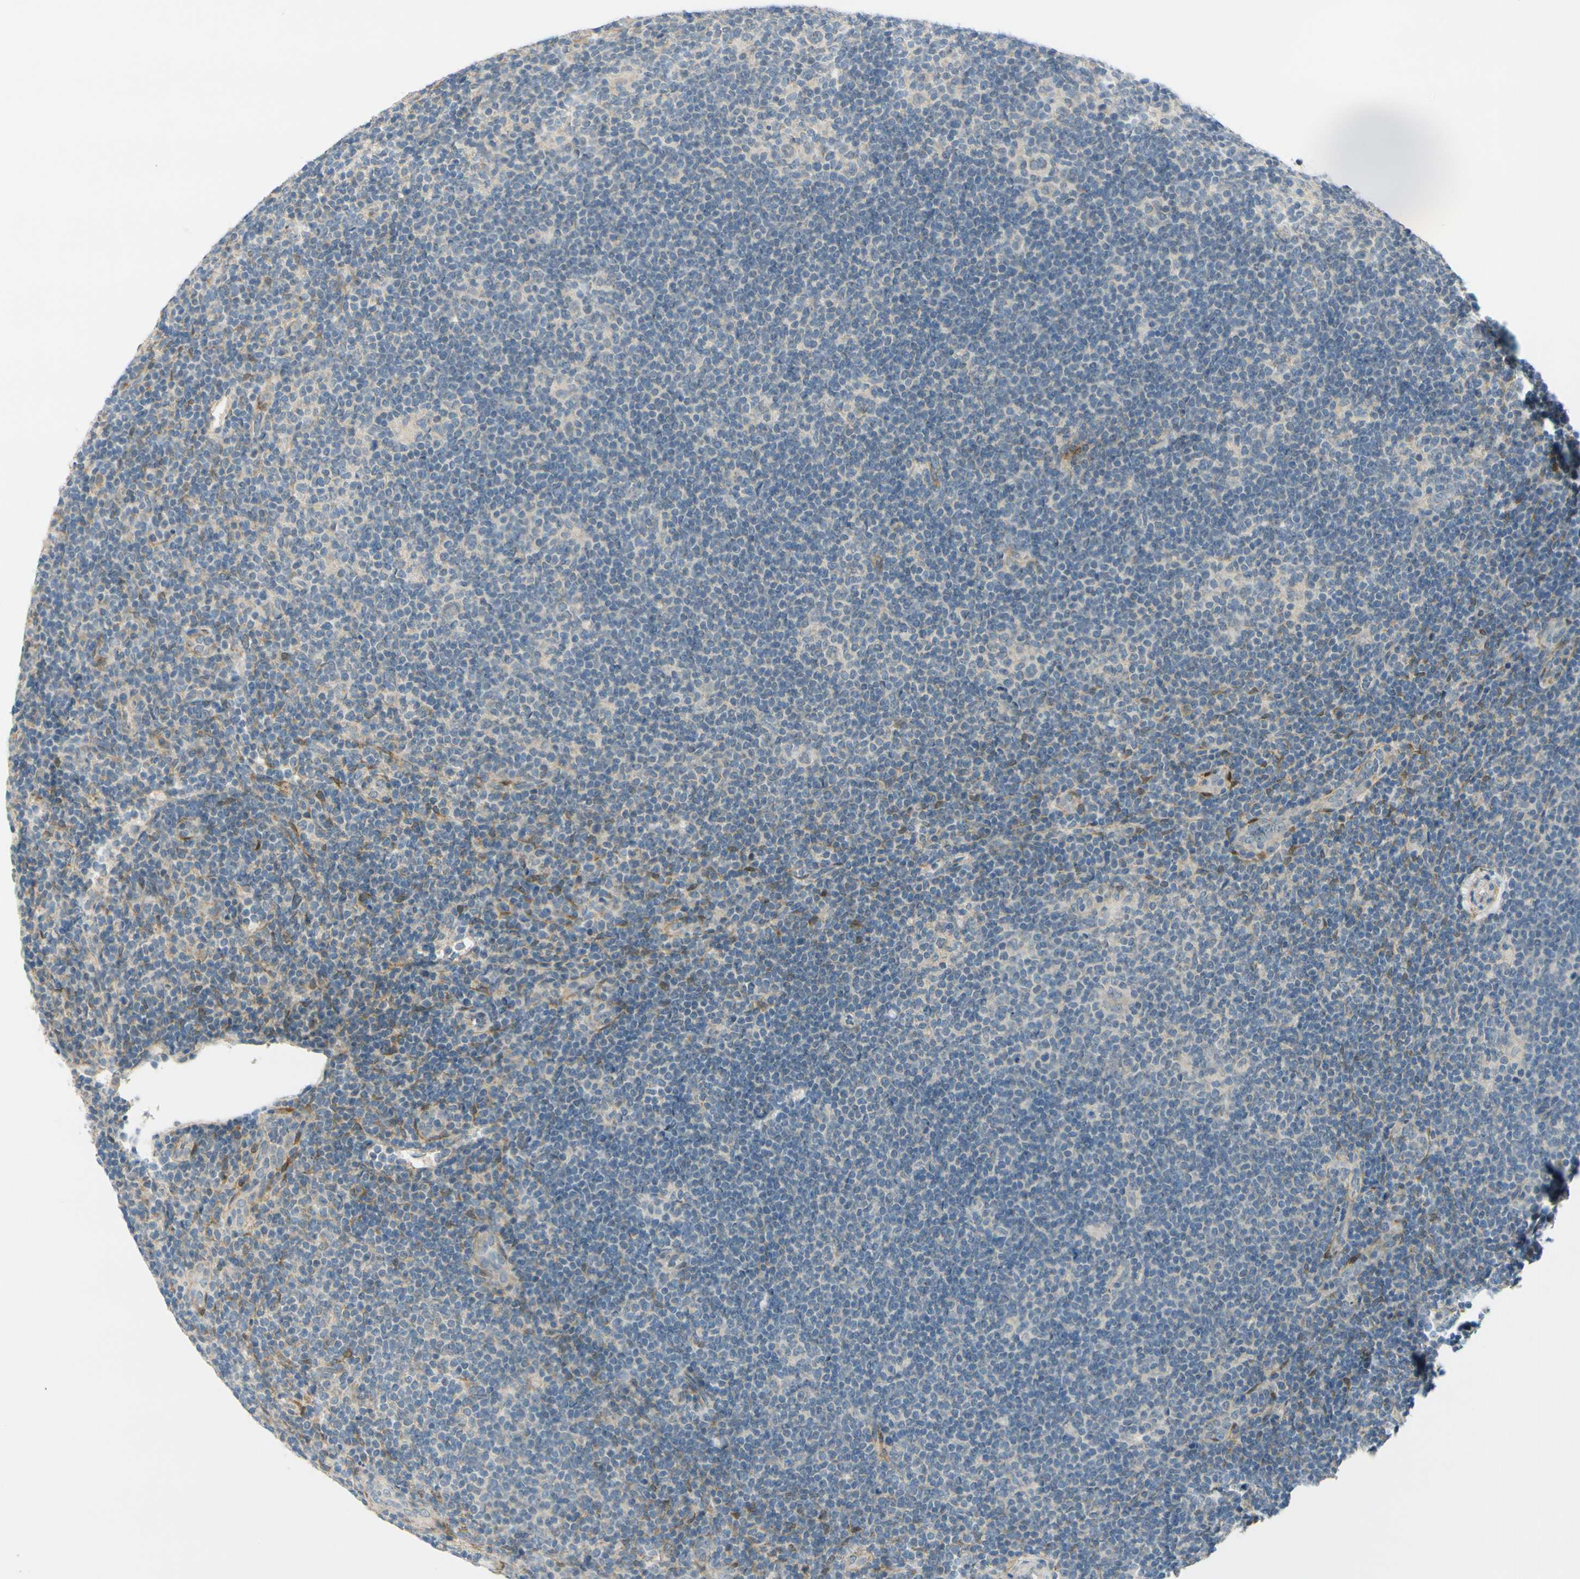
{"staining": {"intensity": "negative", "quantity": "none", "location": "none"}, "tissue": "lymphoma", "cell_type": "Tumor cells", "image_type": "cancer", "snomed": [{"axis": "morphology", "description": "Hodgkin's disease, NOS"}, {"axis": "topography", "description": "Lymph node"}], "caption": "An immunohistochemistry histopathology image of Hodgkin's disease is shown. There is no staining in tumor cells of Hodgkin's disease.", "gene": "FHL2", "patient": {"sex": "female", "age": 57}}